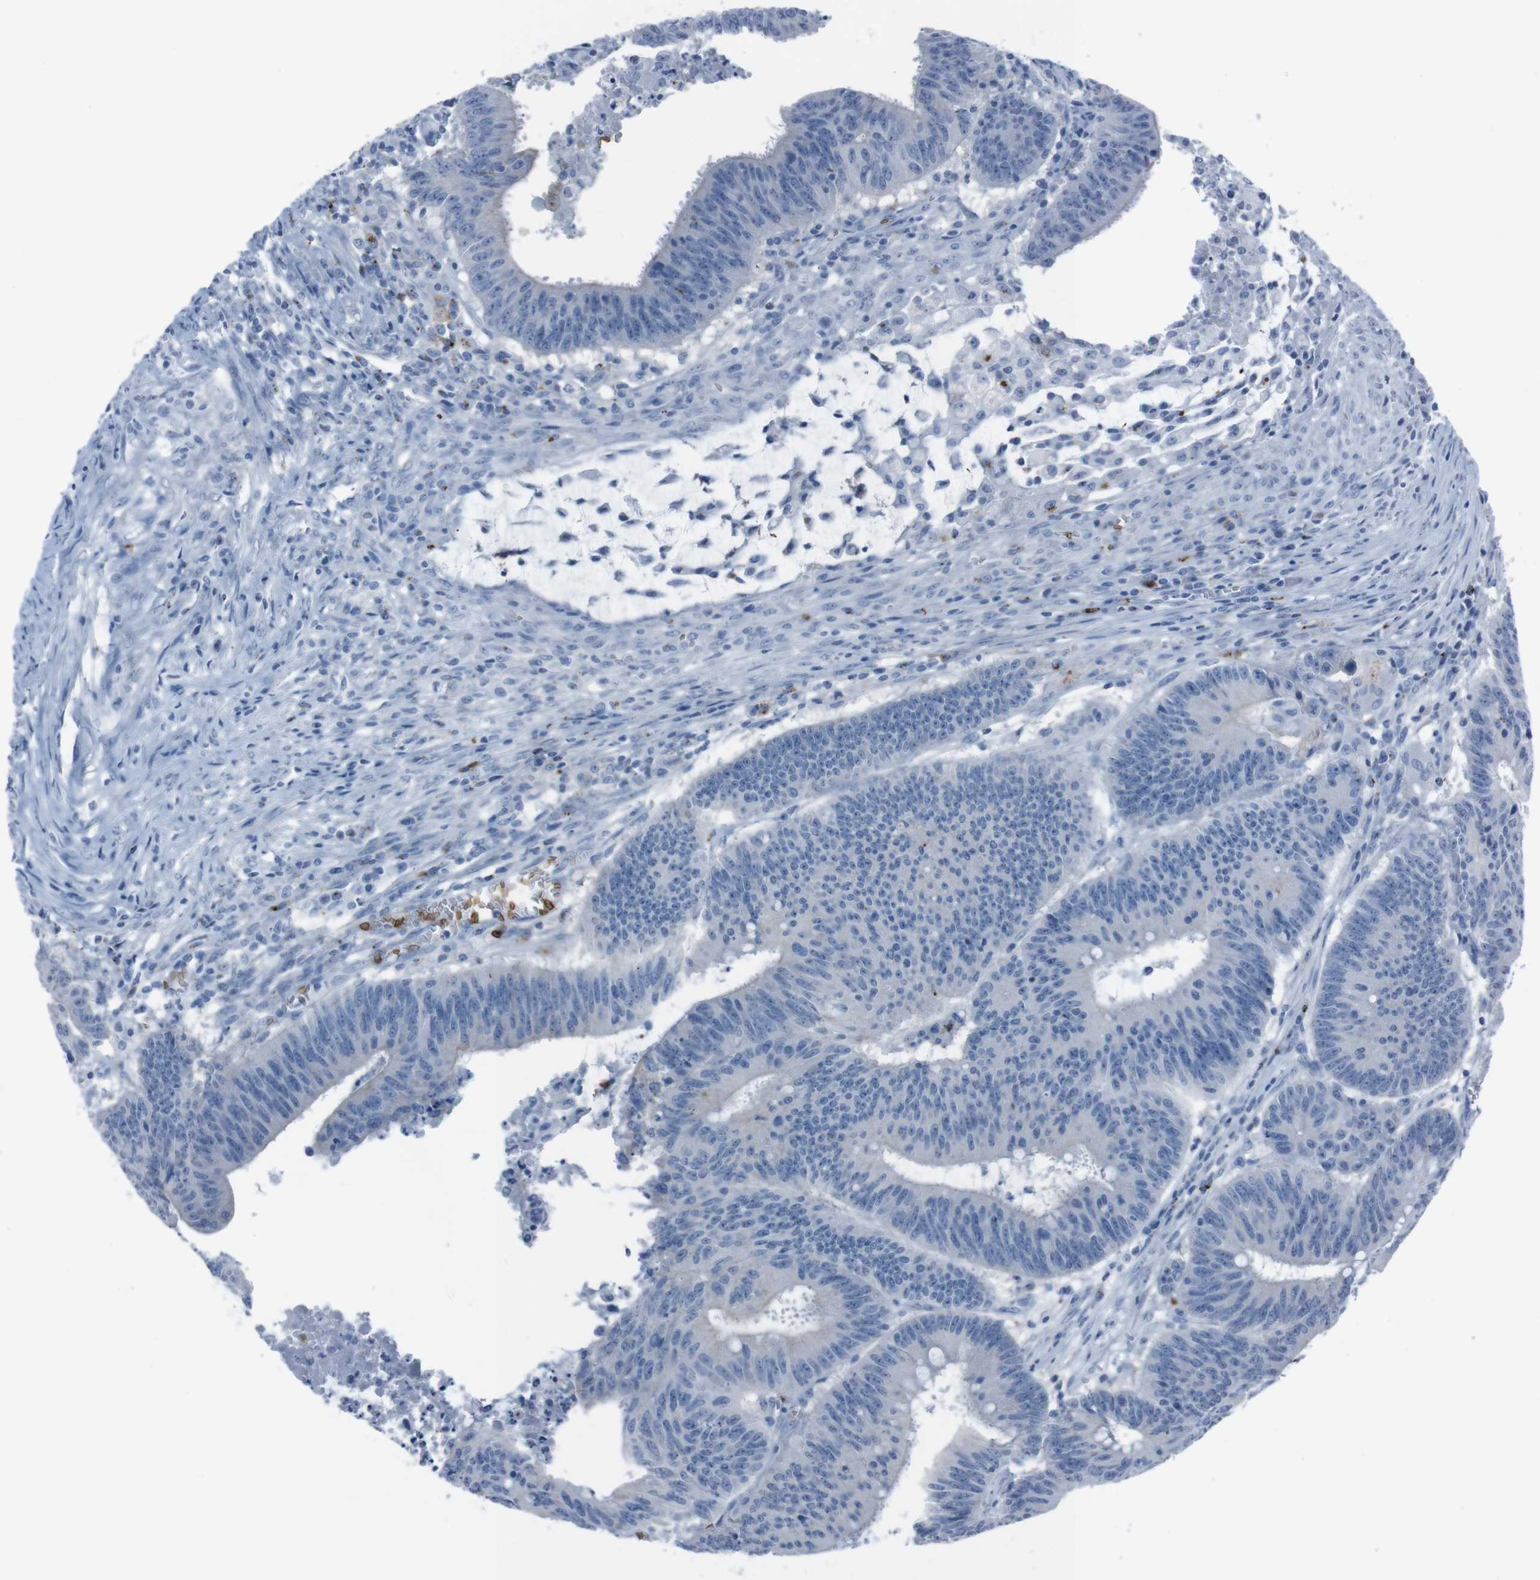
{"staining": {"intensity": "moderate", "quantity": "<25%", "location": "cytoplasmic/membranous"}, "tissue": "colorectal cancer", "cell_type": "Tumor cells", "image_type": "cancer", "snomed": [{"axis": "morphology", "description": "Adenocarcinoma, NOS"}, {"axis": "topography", "description": "Colon"}], "caption": "Colorectal cancer (adenocarcinoma) stained with a brown dye displays moderate cytoplasmic/membranous positive positivity in approximately <25% of tumor cells.", "gene": "ST6GAL1", "patient": {"sex": "male", "age": 45}}